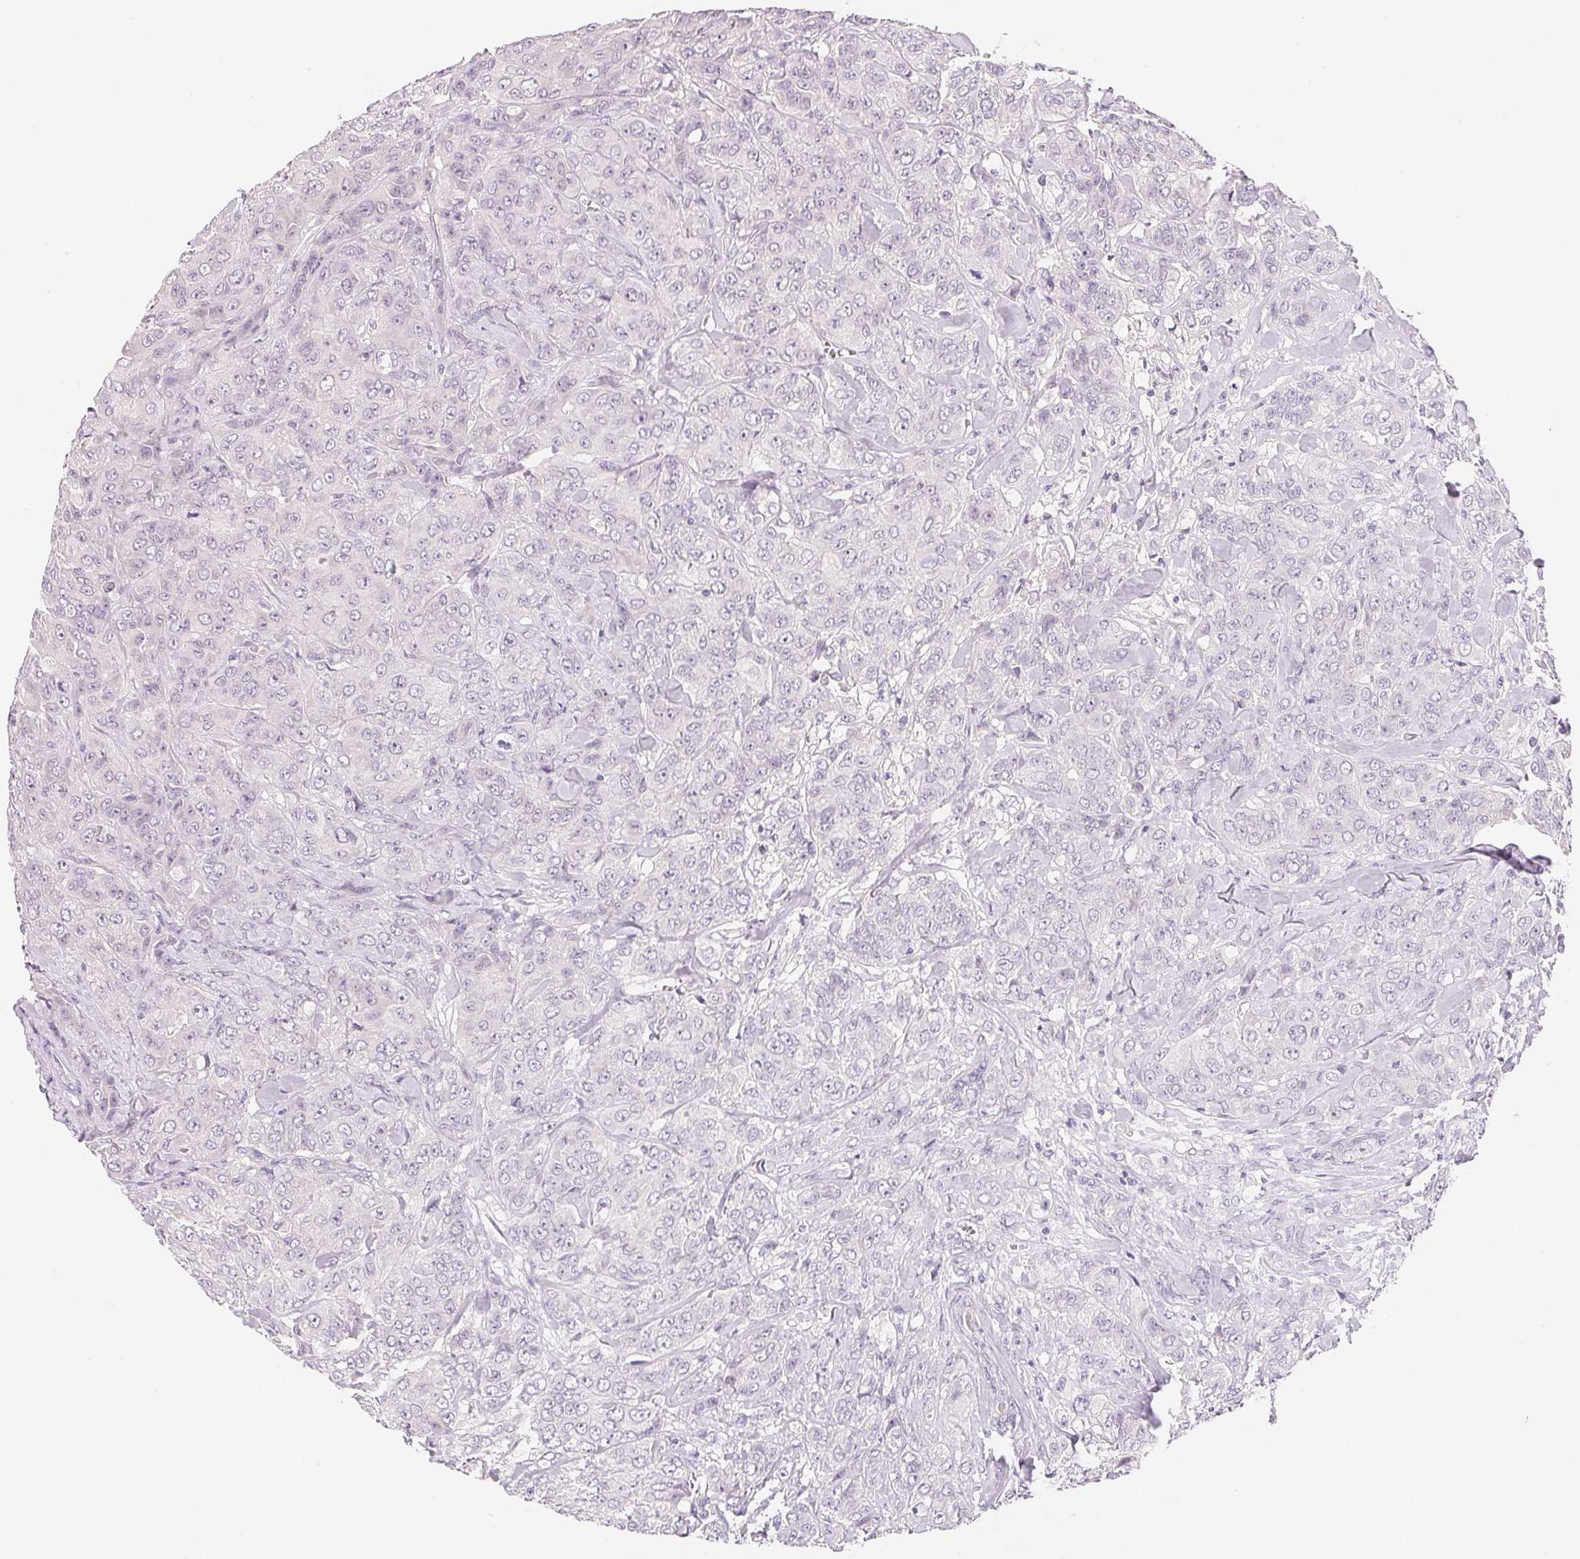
{"staining": {"intensity": "negative", "quantity": "none", "location": "none"}, "tissue": "breast cancer", "cell_type": "Tumor cells", "image_type": "cancer", "snomed": [{"axis": "morphology", "description": "Normal tissue, NOS"}, {"axis": "morphology", "description": "Duct carcinoma"}, {"axis": "topography", "description": "Breast"}], "caption": "This is an immunohistochemistry micrograph of human breast cancer (infiltrating ductal carcinoma). There is no positivity in tumor cells.", "gene": "MCOLN3", "patient": {"sex": "female", "age": 43}}